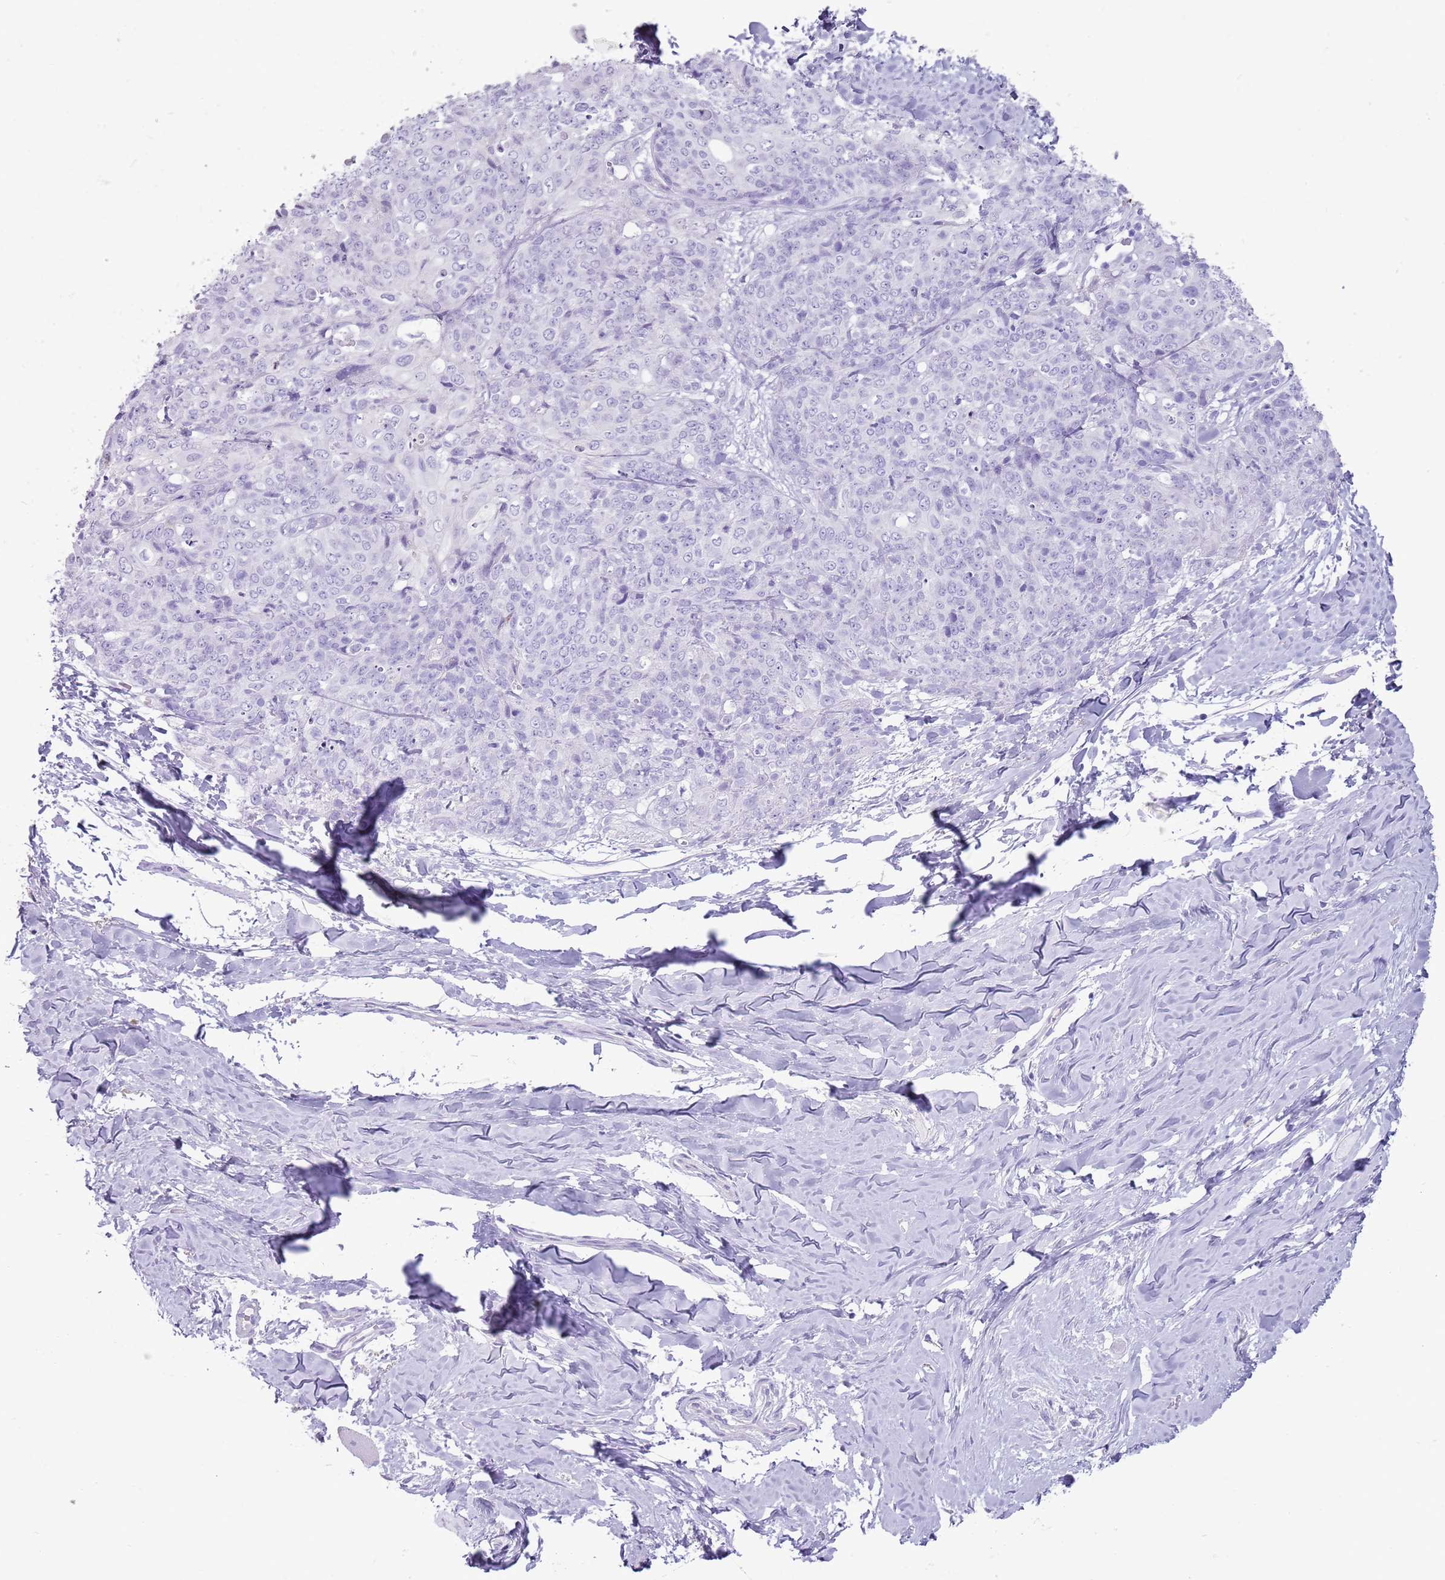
{"staining": {"intensity": "negative", "quantity": "none", "location": "none"}, "tissue": "skin cancer", "cell_type": "Tumor cells", "image_type": "cancer", "snomed": [{"axis": "morphology", "description": "Squamous cell carcinoma, NOS"}, {"axis": "topography", "description": "Skin"}, {"axis": "topography", "description": "Vulva"}], "caption": "DAB (3,3'-diaminobenzidine) immunohistochemical staining of skin squamous cell carcinoma demonstrates no significant expression in tumor cells.", "gene": "NBPF3", "patient": {"sex": "female", "age": 85}}